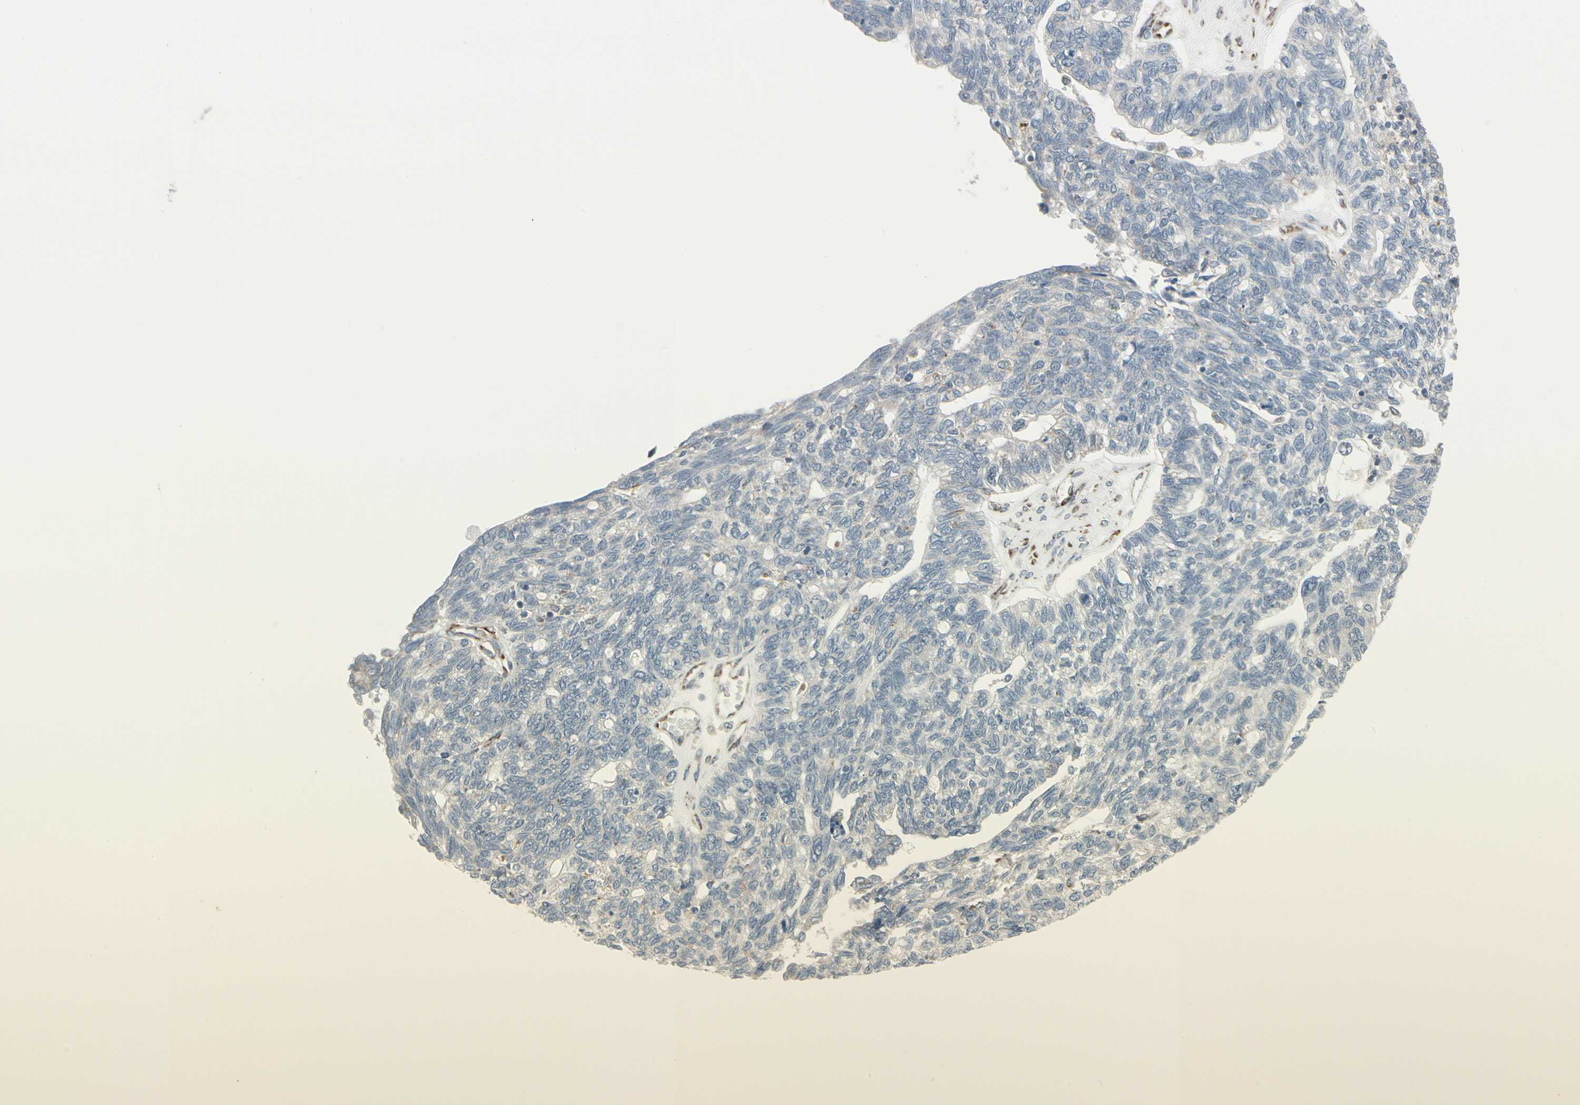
{"staining": {"intensity": "negative", "quantity": "none", "location": "none"}, "tissue": "ovarian cancer", "cell_type": "Tumor cells", "image_type": "cancer", "snomed": [{"axis": "morphology", "description": "Cystadenocarcinoma, serous, NOS"}, {"axis": "topography", "description": "Ovary"}], "caption": "Immunohistochemistry of human ovarian serous cystadenocarcinoma demonstrates no staining in tumor cells.", "gene": "FNDC3A", "patient": {"sex": "female", "age": 79}}